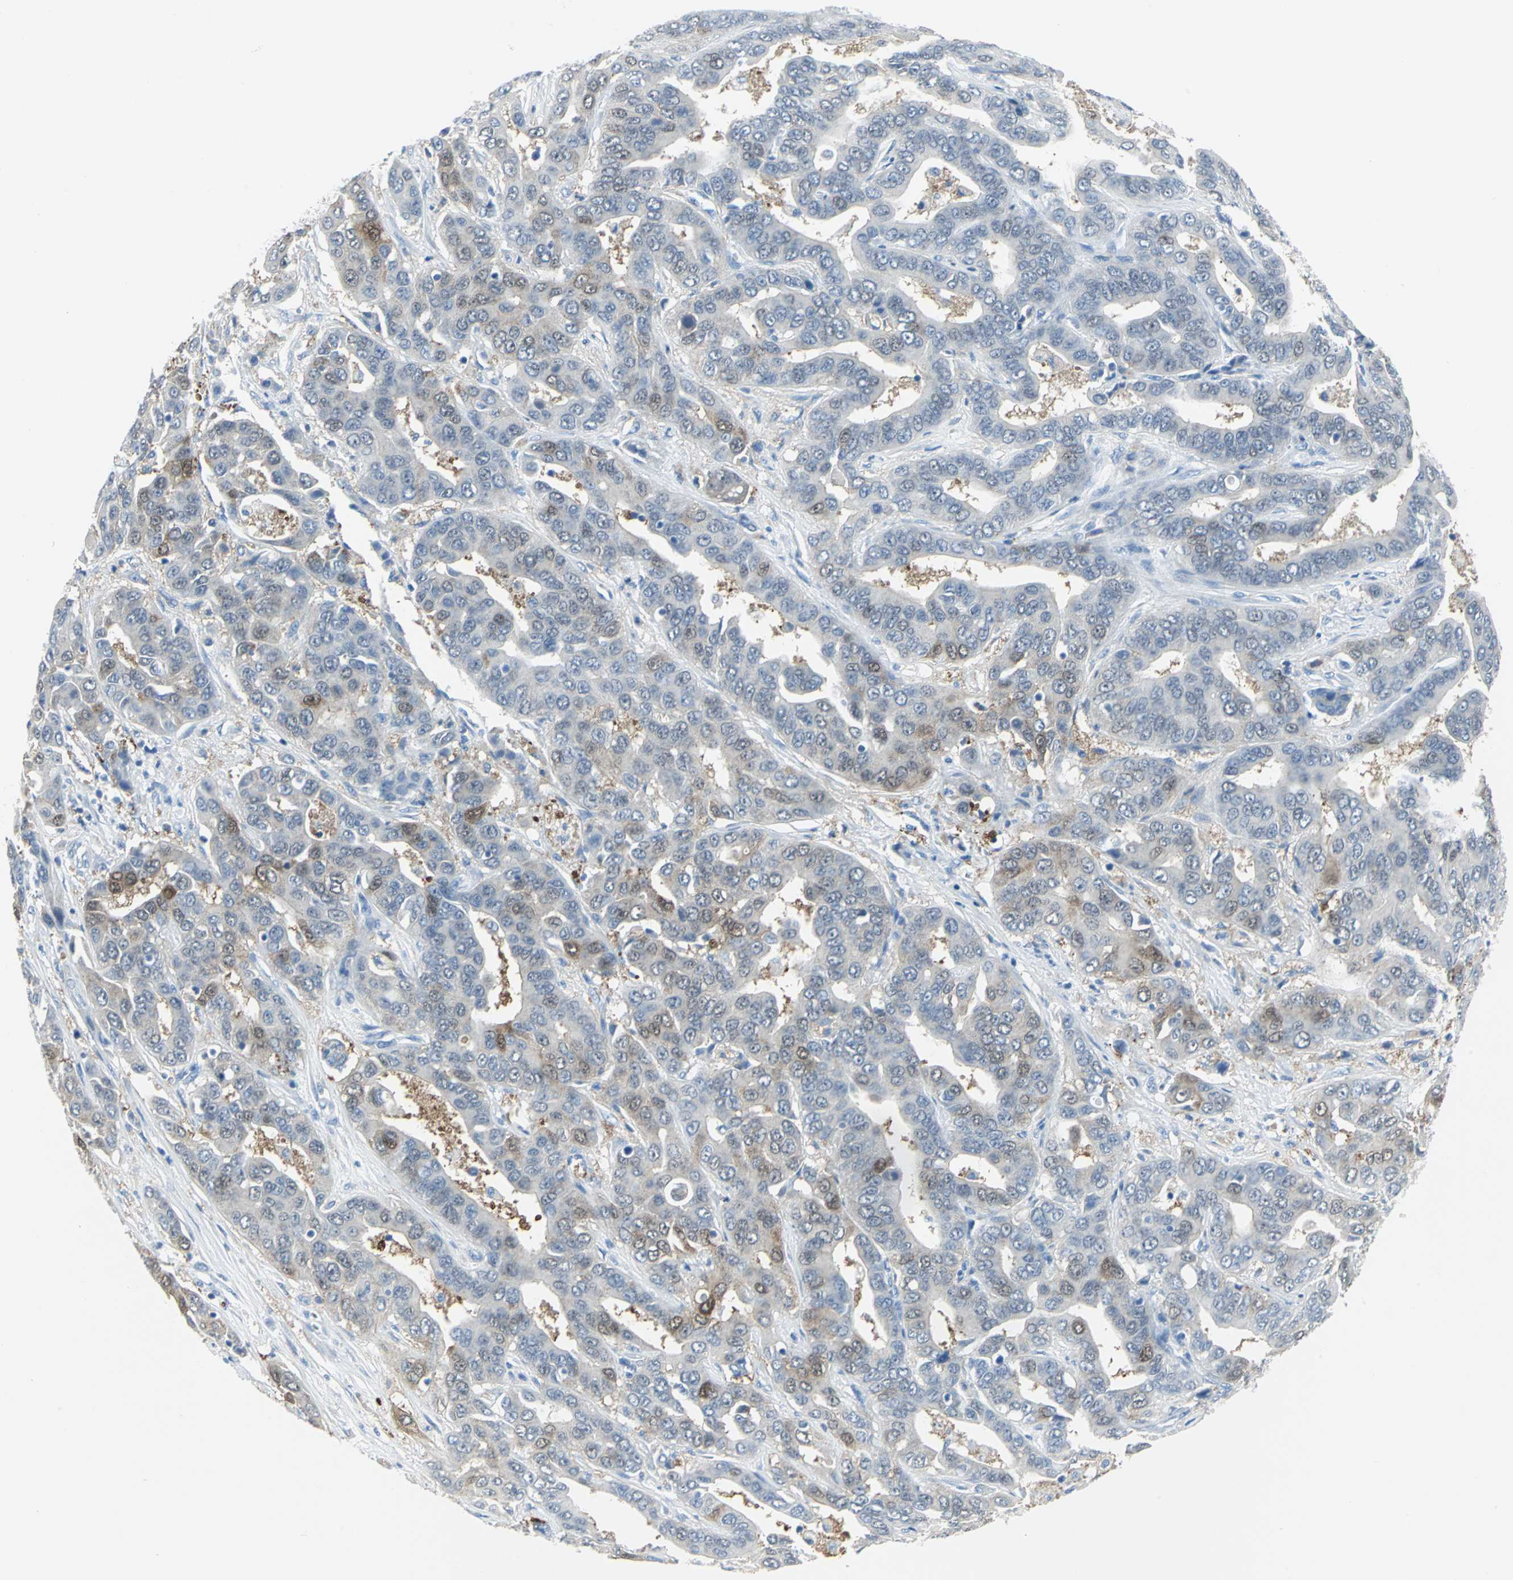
{"staining": {"intensity": "weak", "quantity": "<25%", "location": "cytoplasmic/membranous,nuclear"}, "tissue": "liver cancer", "cell_type": "Tumor cells", "image_type": "cancer", "snomed": [{"axis": "morphology", "description": "Cholangiocarcinoma"}, {"axis": "topography", "description": "Liver"}], "caption": "High magnification brightfield microscopy of cholangiocarcinoma (liver) stained with DAB (brown) and counterstained with hematoxylin (blue): tumor cells show no significant positivity.", "gene": "SFN", "patient": {"sex": "female", "age": 52}}